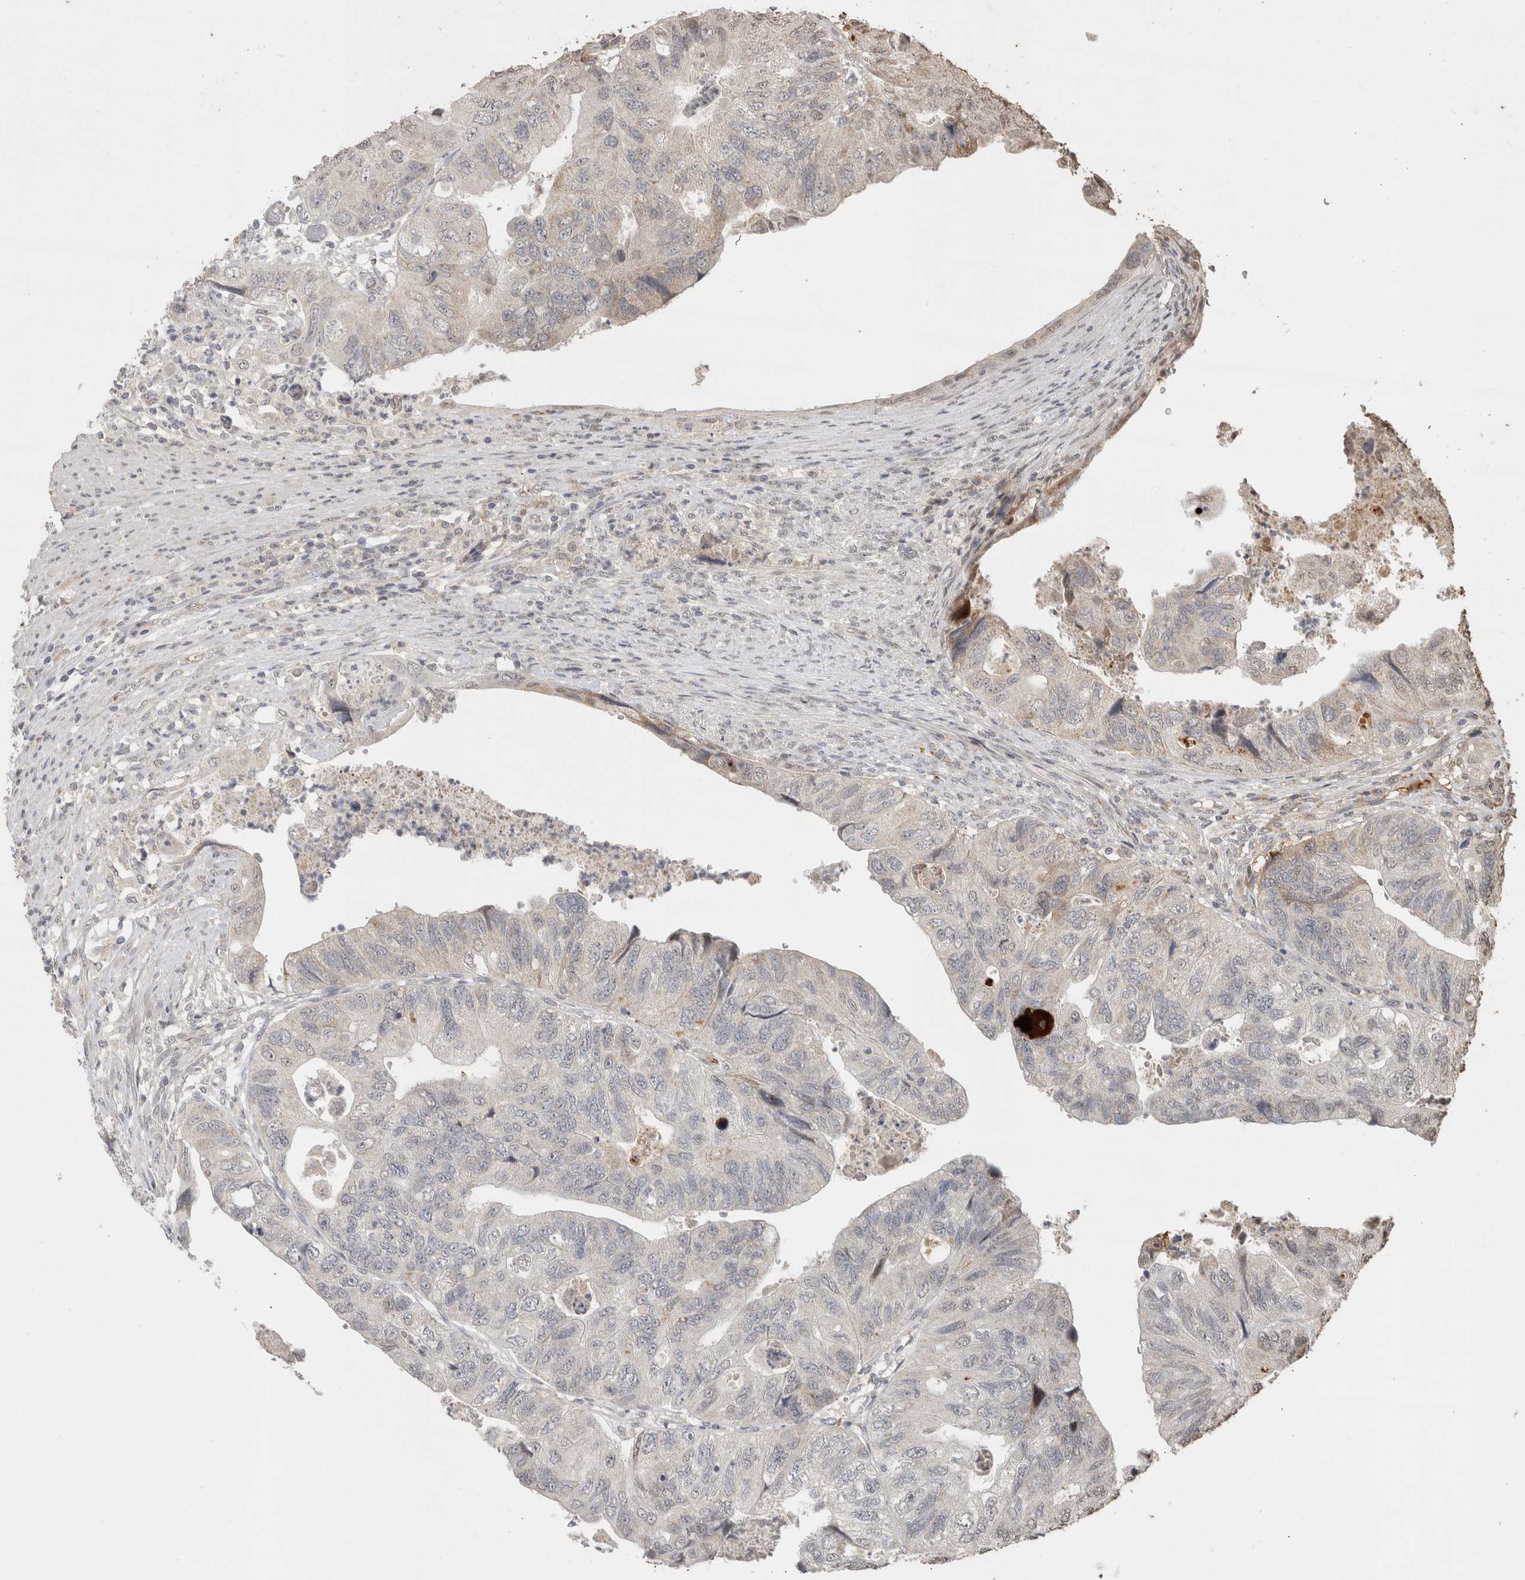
{"staining": {"intensity": "weak", "quantity": "25%-75%", "location": "cytoplasmic/membranous"}, "tissue": "colorectal cancer", "cell_type": "Tumor cells", "image_type": "cancer", "snomed": [{"axis": "morphology", "description": "Adenocarcinoma, NOS"}, {"axis": "topography", "description": "Rectum"}], "caption": "Weak cytoplasmic/membranous expression for a protein is present in approximately 25%-75% of tumor cells of colorectal cancer (adenocarcinoma) using IHC.", "gene": "FAM3A", "patient": {"sex": "male", "age": 63}}